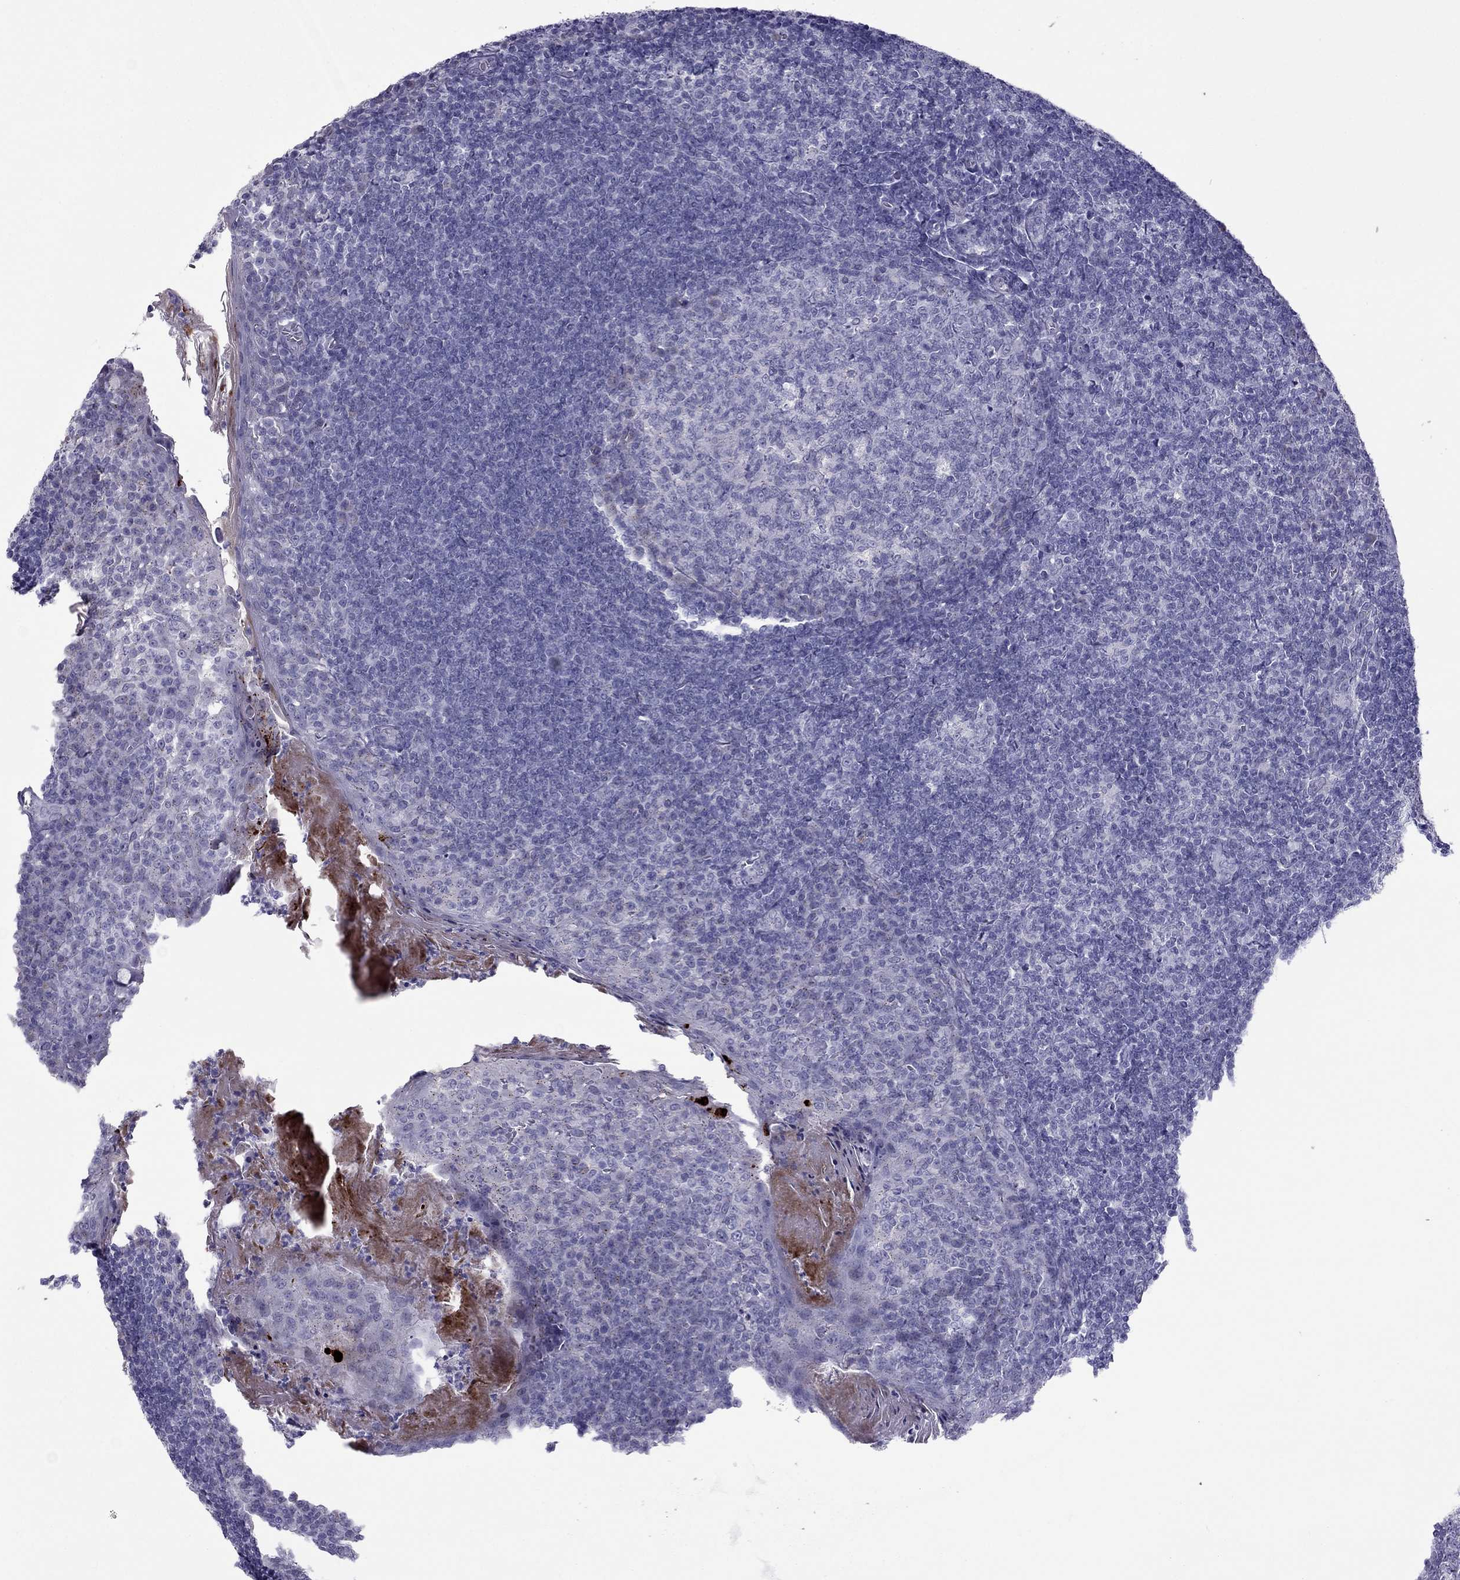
{"staining": {"intensity": "negative", "quantity": "none", "location": "none"}, "tissue": "tonsil", "cell_type": "Germinal center cells", "image_type": "normal", "snomed": [{"axis": "morphology", "description": "Normal tissue, NOS"}, {"axis": "topography", "description": "Tonsil"}], "caption": "DAB (3,3'-diaminobenzidine) immunohistochemical staining of normal human tonsil exhibits no significant staining in germinal center cells. (Stains: DAB (3,3'-diaminobenzidine) immunohistochemistry with hematoxylin counter stain, Microscopy: brightfield microscopy at high magnification).", "gene": "MYBPH", "patient": {"sex": "female", "age": 13}}